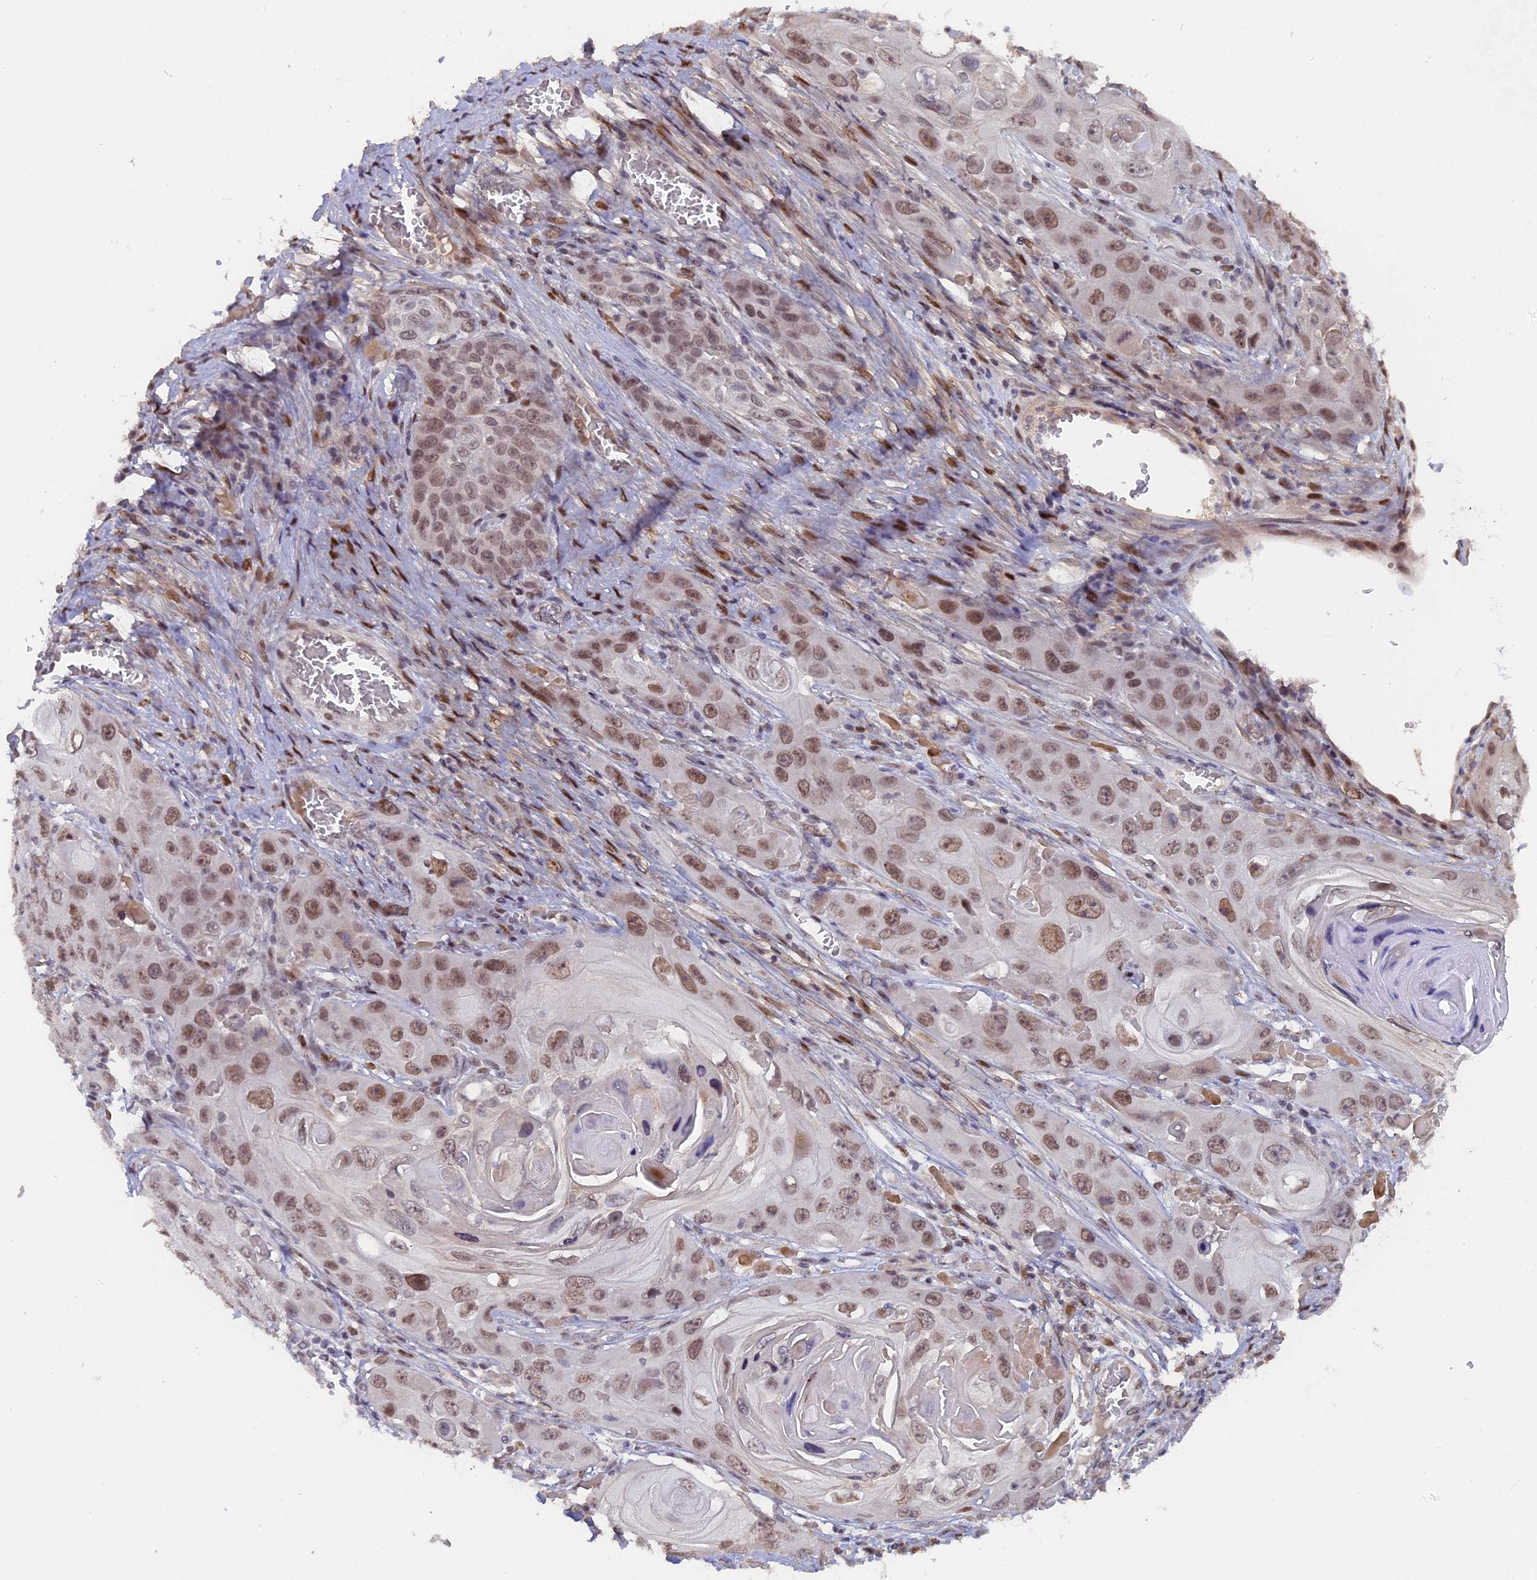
{"staining": {"intensity": "moderate", "quantity": ">75%", "location": "nuclear"}, "tissue": "skin cancer", "cell_type": "Tumor cells", "image_type": "cancer", "snomed": [{"axis": "morphology", "description": "Squamous cell carcinoma, NOS"}, {"axis": "topography", "description": "Skin"}], "caption": "About >75% of tumor cells in human skin cancer (squamous cell carcinoma) demonstrate moderate nuclear protein expression as visualized by brown immunohistochemical staining.", "gene": "PYGO1", "patient": {"sex": "male", "age": 55}}